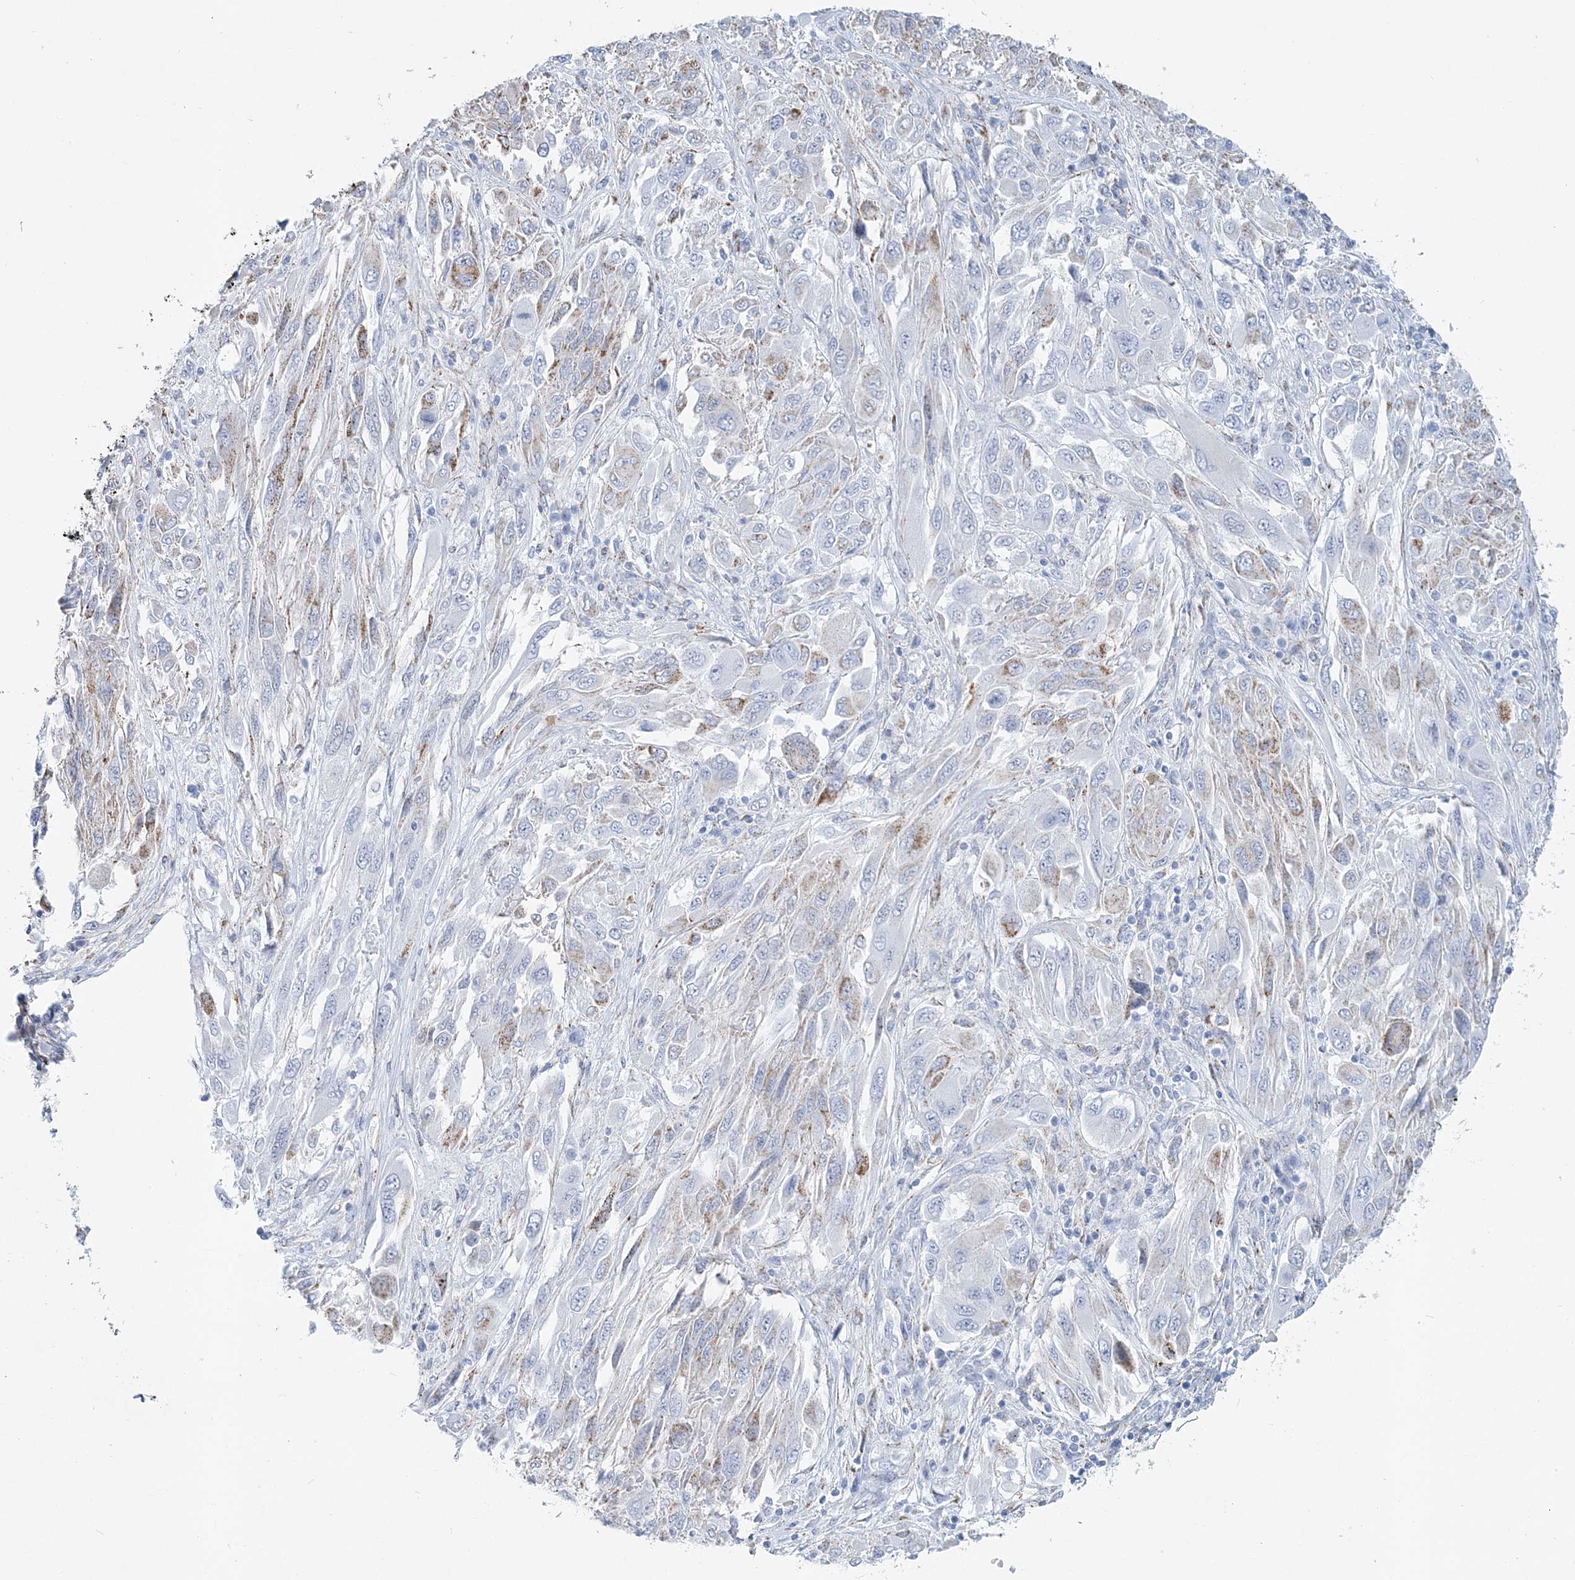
{"staining": {"intensity": "negative", "quantity": "none", "location": "none"}, "tissue": "melanoma", "cell_type": "Tumor cells", "image_type": "cancer", "snomed": [{"axis": "morphology", "description": "Malignant melanoma, NOS"}, {"axis": "topography", "description": "Skin"}], "caption": "DAB (3,3'-diaminobenzidine) immunohistochemical staining of melanoma shows no significant staining in tumor cells. The staining is performed using DAB (3,3'-diaminobenzidine) brown chromogen with nuclei counter-stained in using hematoxylin.", "gene": "NKX6-1", "patient": {"sex": "female", "age": 91}}